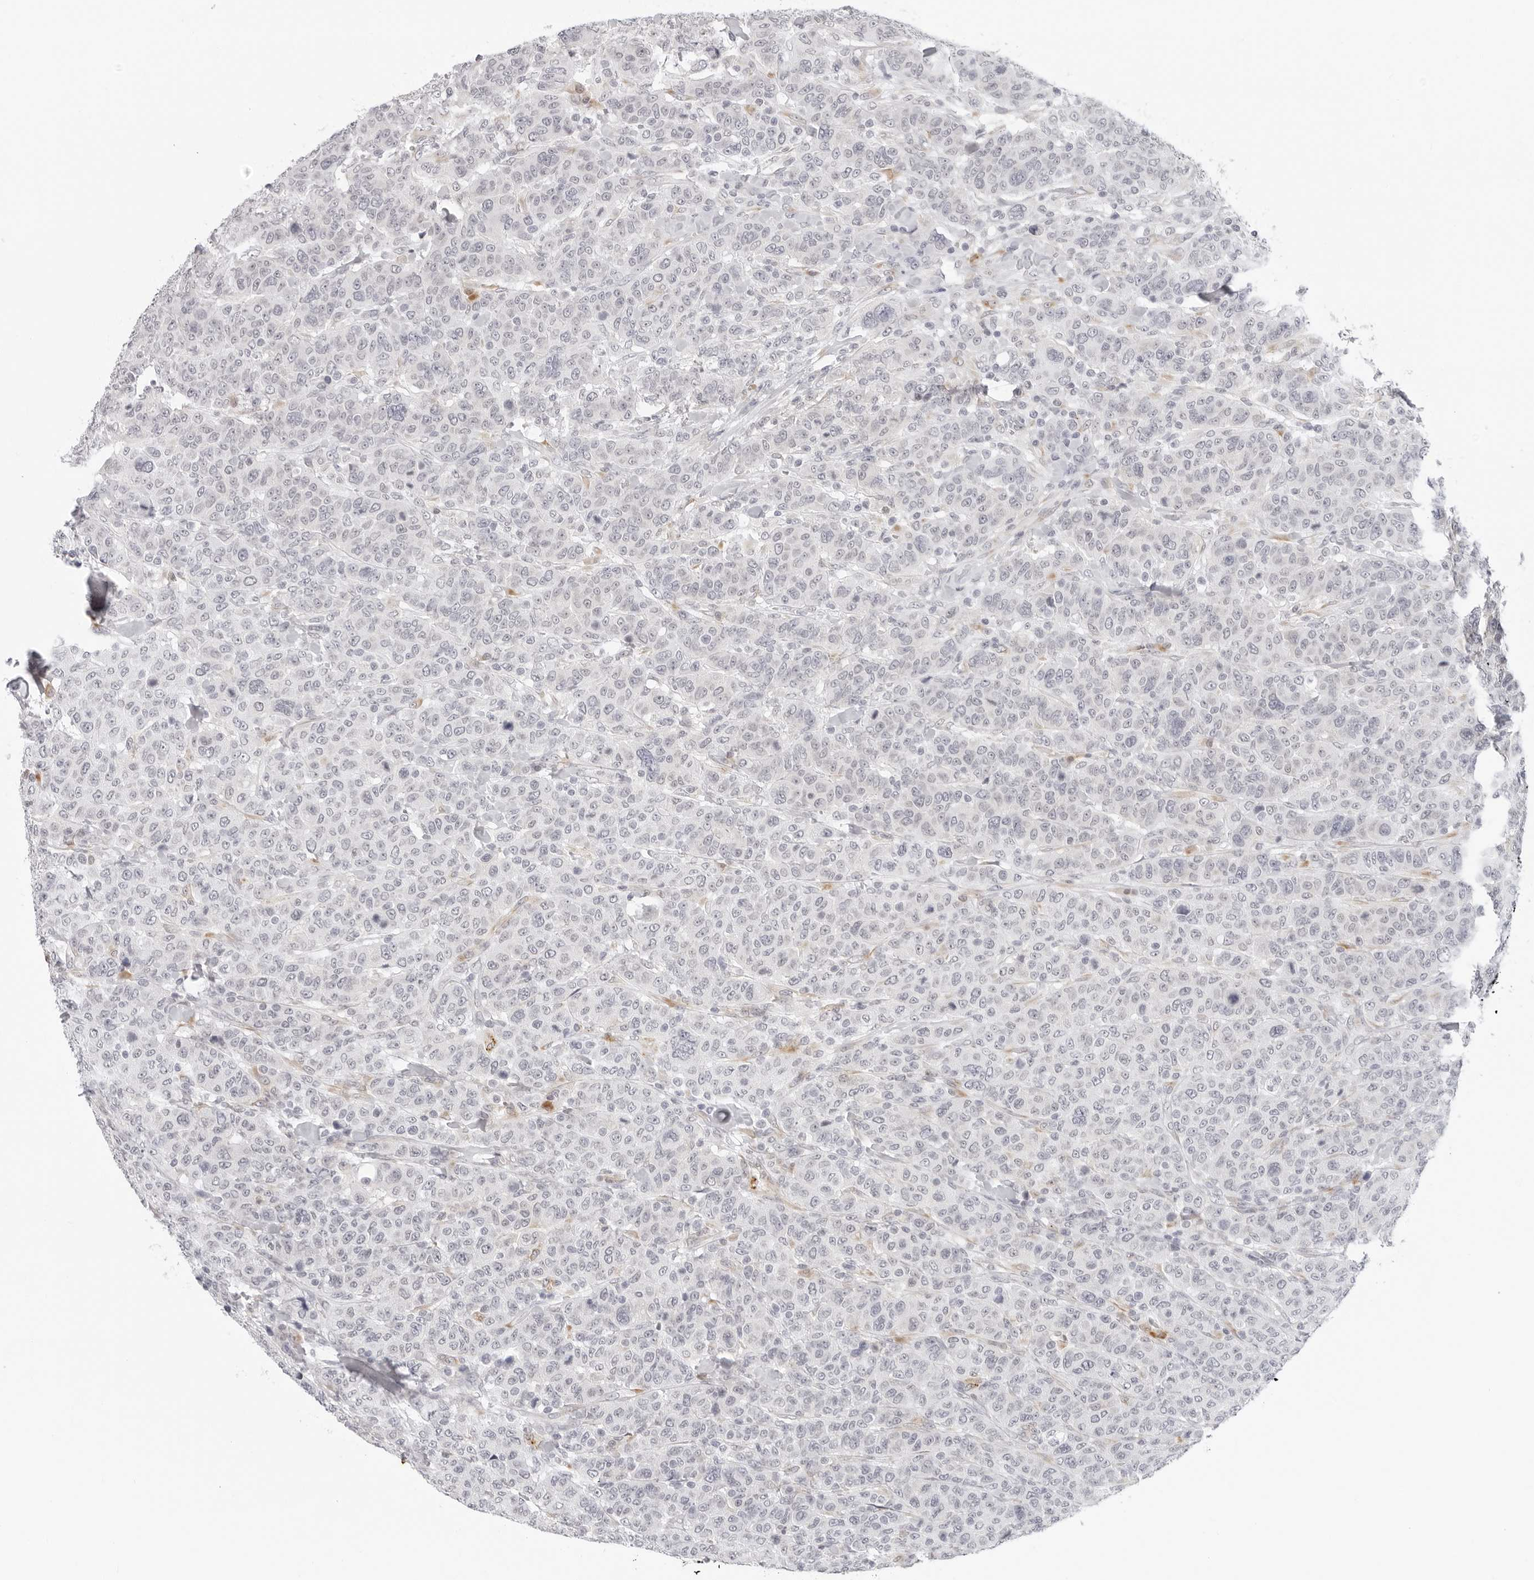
{"staining": {"intensity": "negative", "quantity": "none", "location": "none"}, "tissue": "breast cancer", "cell_type": "Tumor cells", "image_type": "cancer", "snomed": [{"axis": "morphology", "description": "Duct carcinoma"}, {"axis": "topography", "description": "Breast"}], "caption": "This image is of invasive ductal carcinoma (breast) stained with immunohistochemistry (IHC) to label a protein in brown with the nuclei are counter-stained blue. There is no positivity in tumor cells.", "gene": "EDN2", "patient": {"sex": "female", "age": 37}}